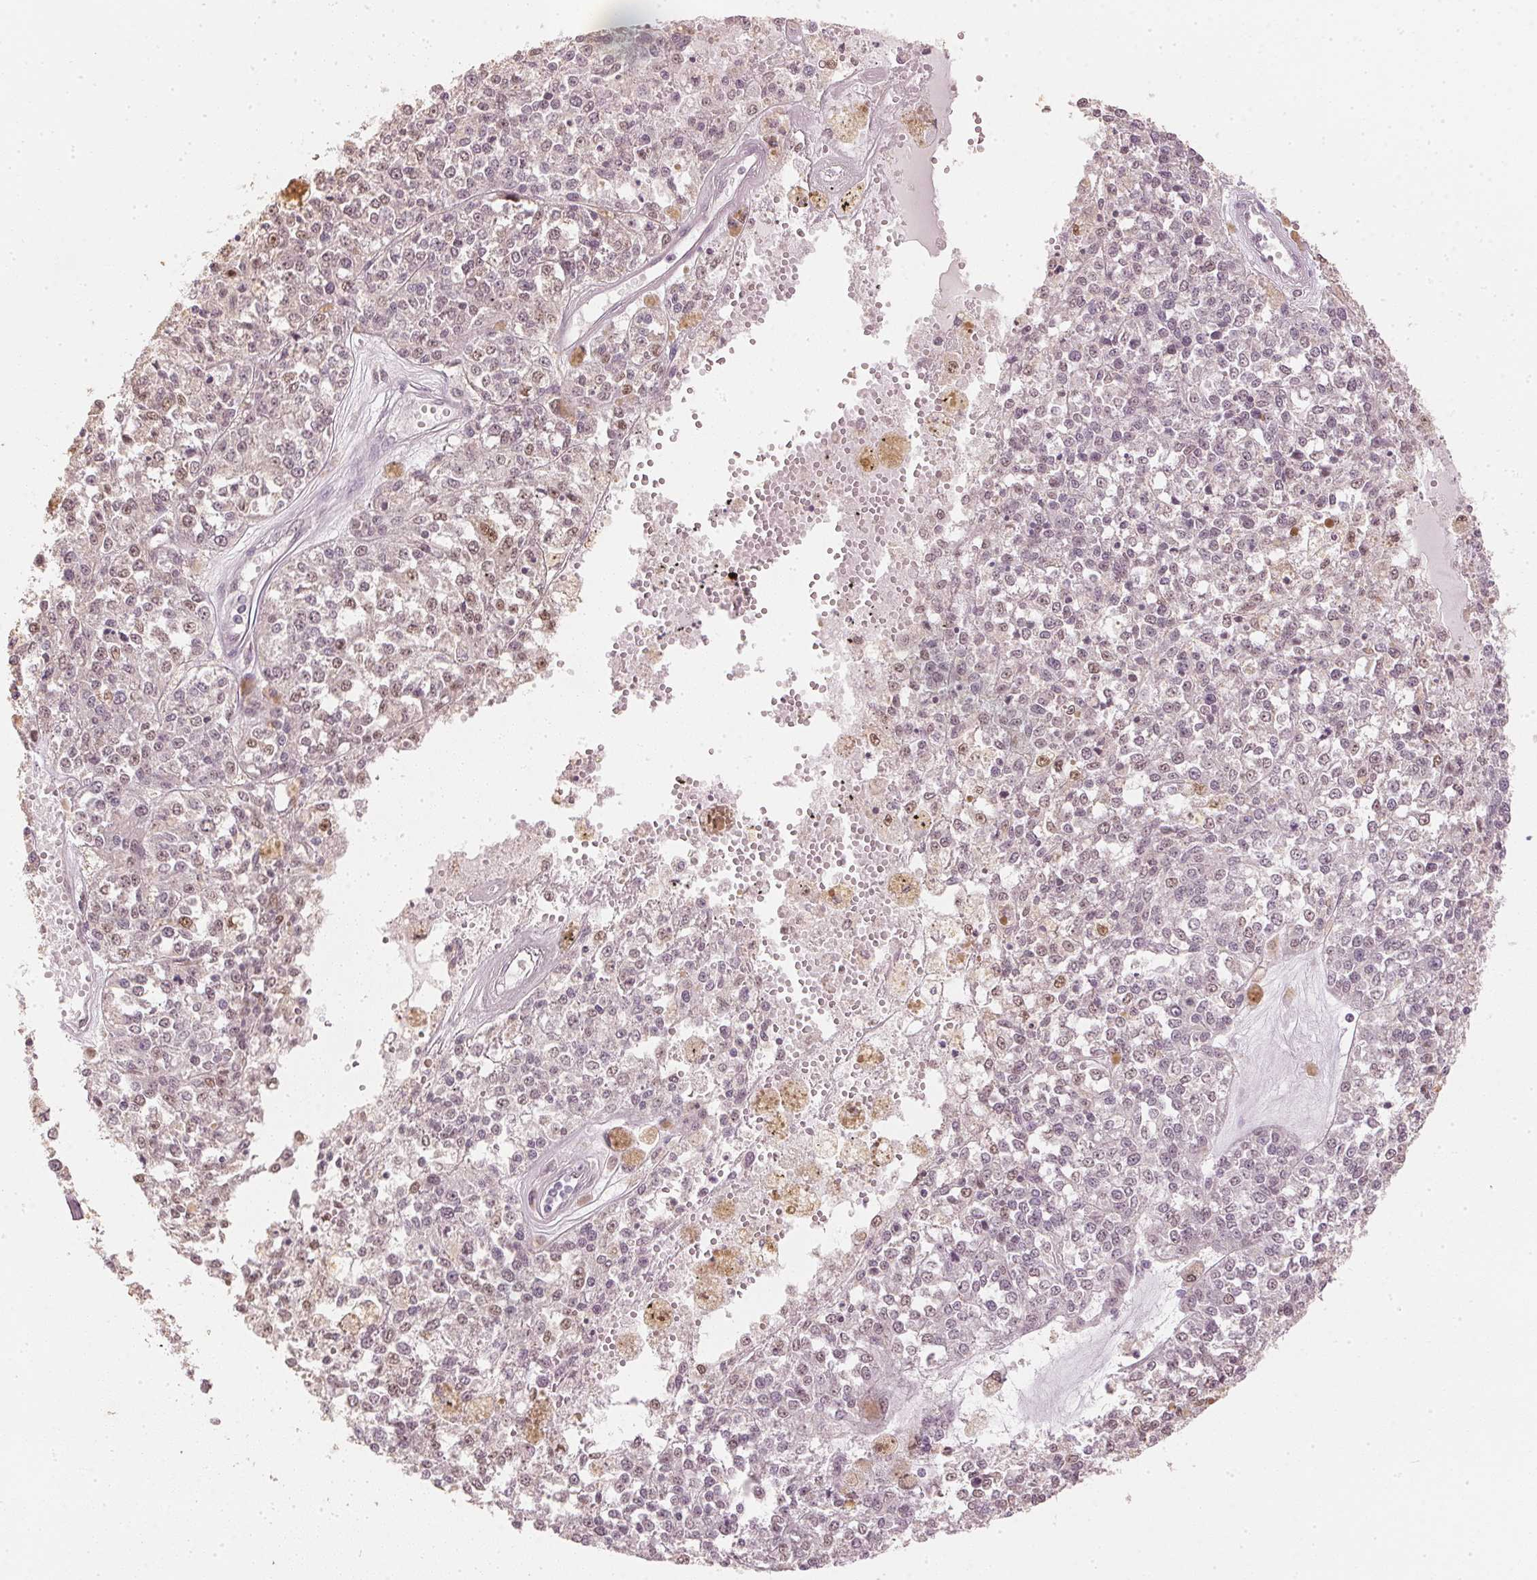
{"staining": {"intensity": "weak", "quantity": "<25%", "location": "nuclear"}, "tissue": "melanoma", "cell_type": "Tumor cells", "image_type": "cancer", "snomed": [{"axis": "morphology", "description": "Malignant melanoma, Metastatic site"}, {"axis": "topography", "description": "Lymph node"}], "caption": "Tumor cells are negative for protein expression in human malignant melanoma (metastatic site).", "gene": "SLC39A3", "patient": {"sex": "female", "age": 64}}